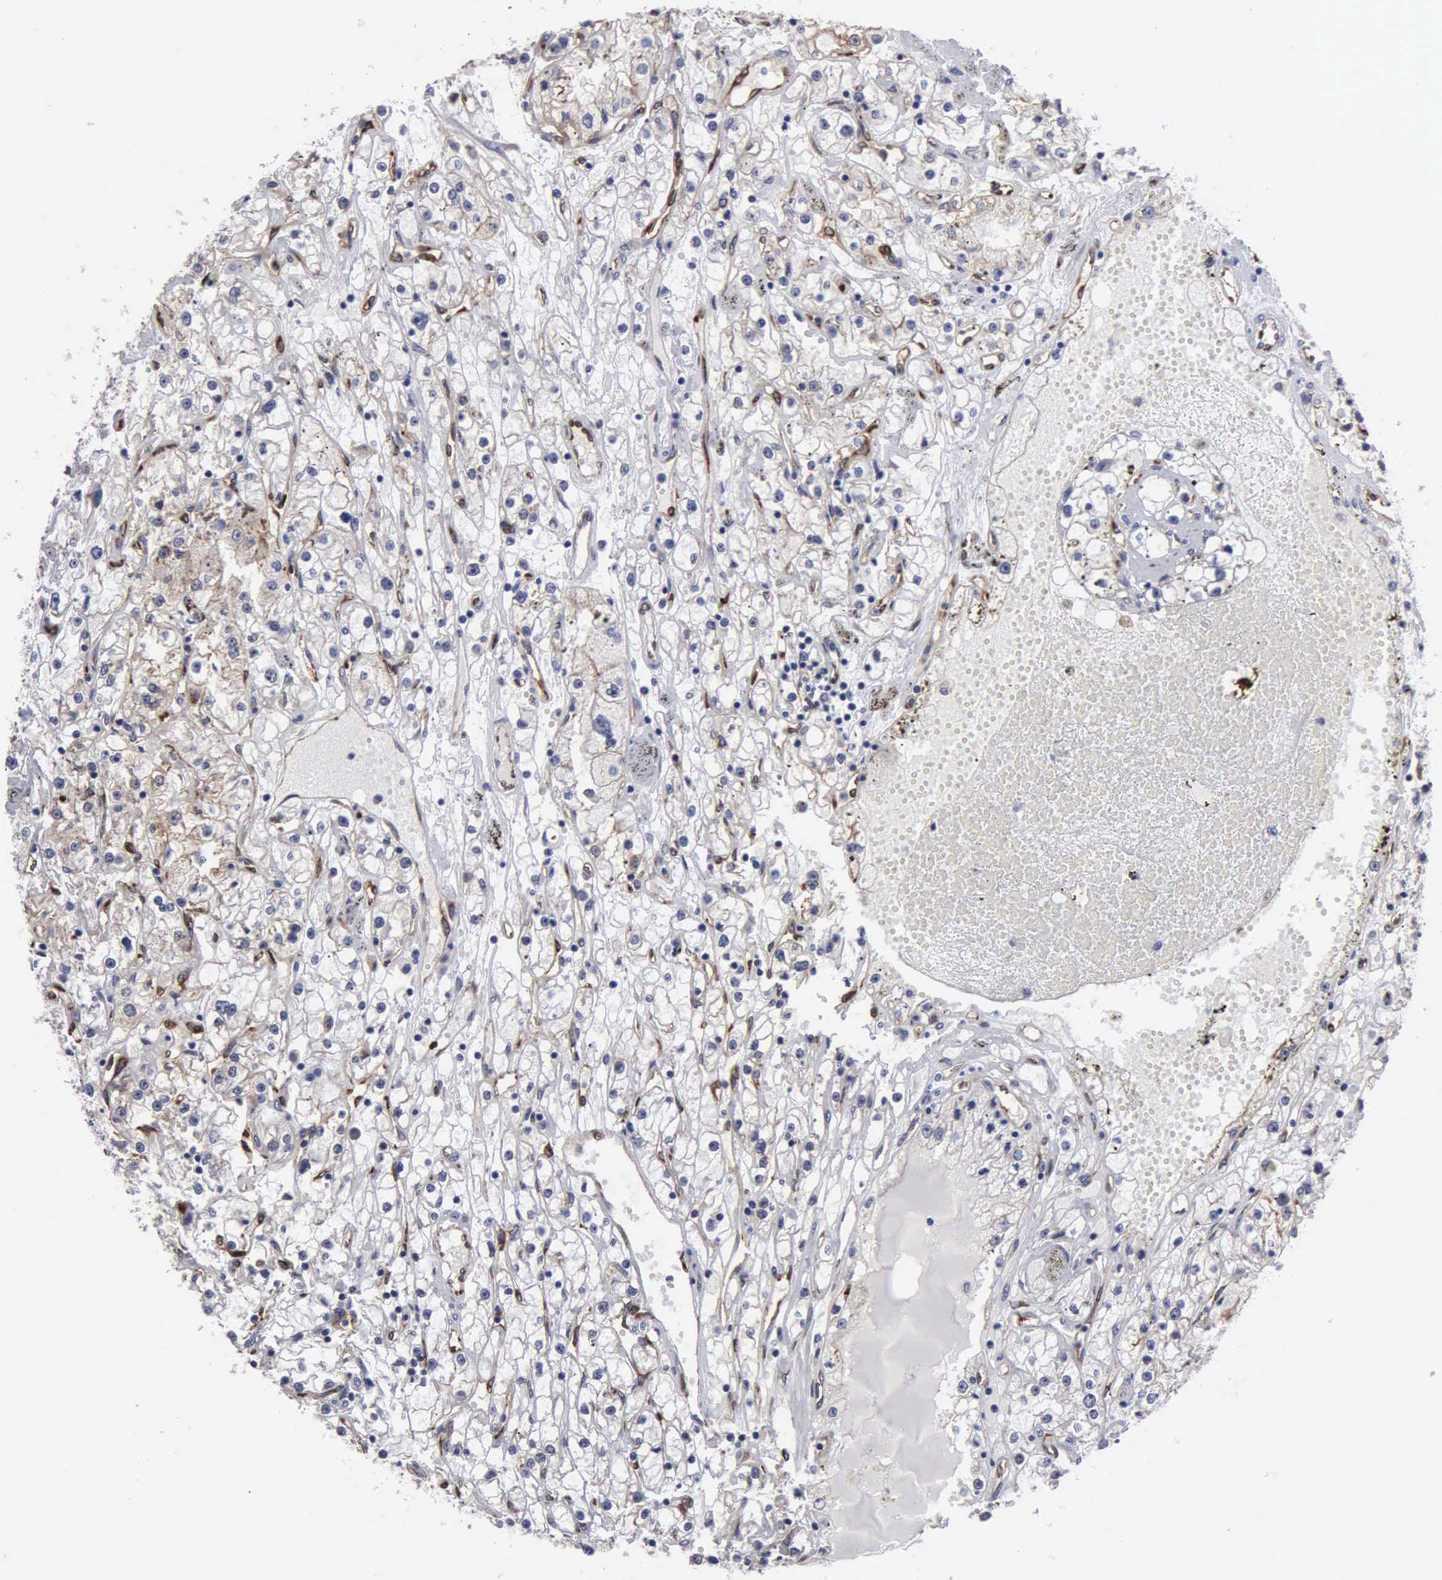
{"staining": {"intensity": "negative", "quantity": "none", "location": "none"}, "tissue": "renal cancer", "cell_type": "Tumor cells", "image_type": "cancer", "snomed": [{"axis": "morphology", "description": "Adenocarcinoma, NOS"}, {"axis": "topography", "description": "Kidney"}], "caption": "Tumor cells are negative for protein expression in human renal cancer (adenocarcinoma). Nuclei are stained in blue.", "gene": "RDX", "patient": {"sex": "male", "age": 56}}